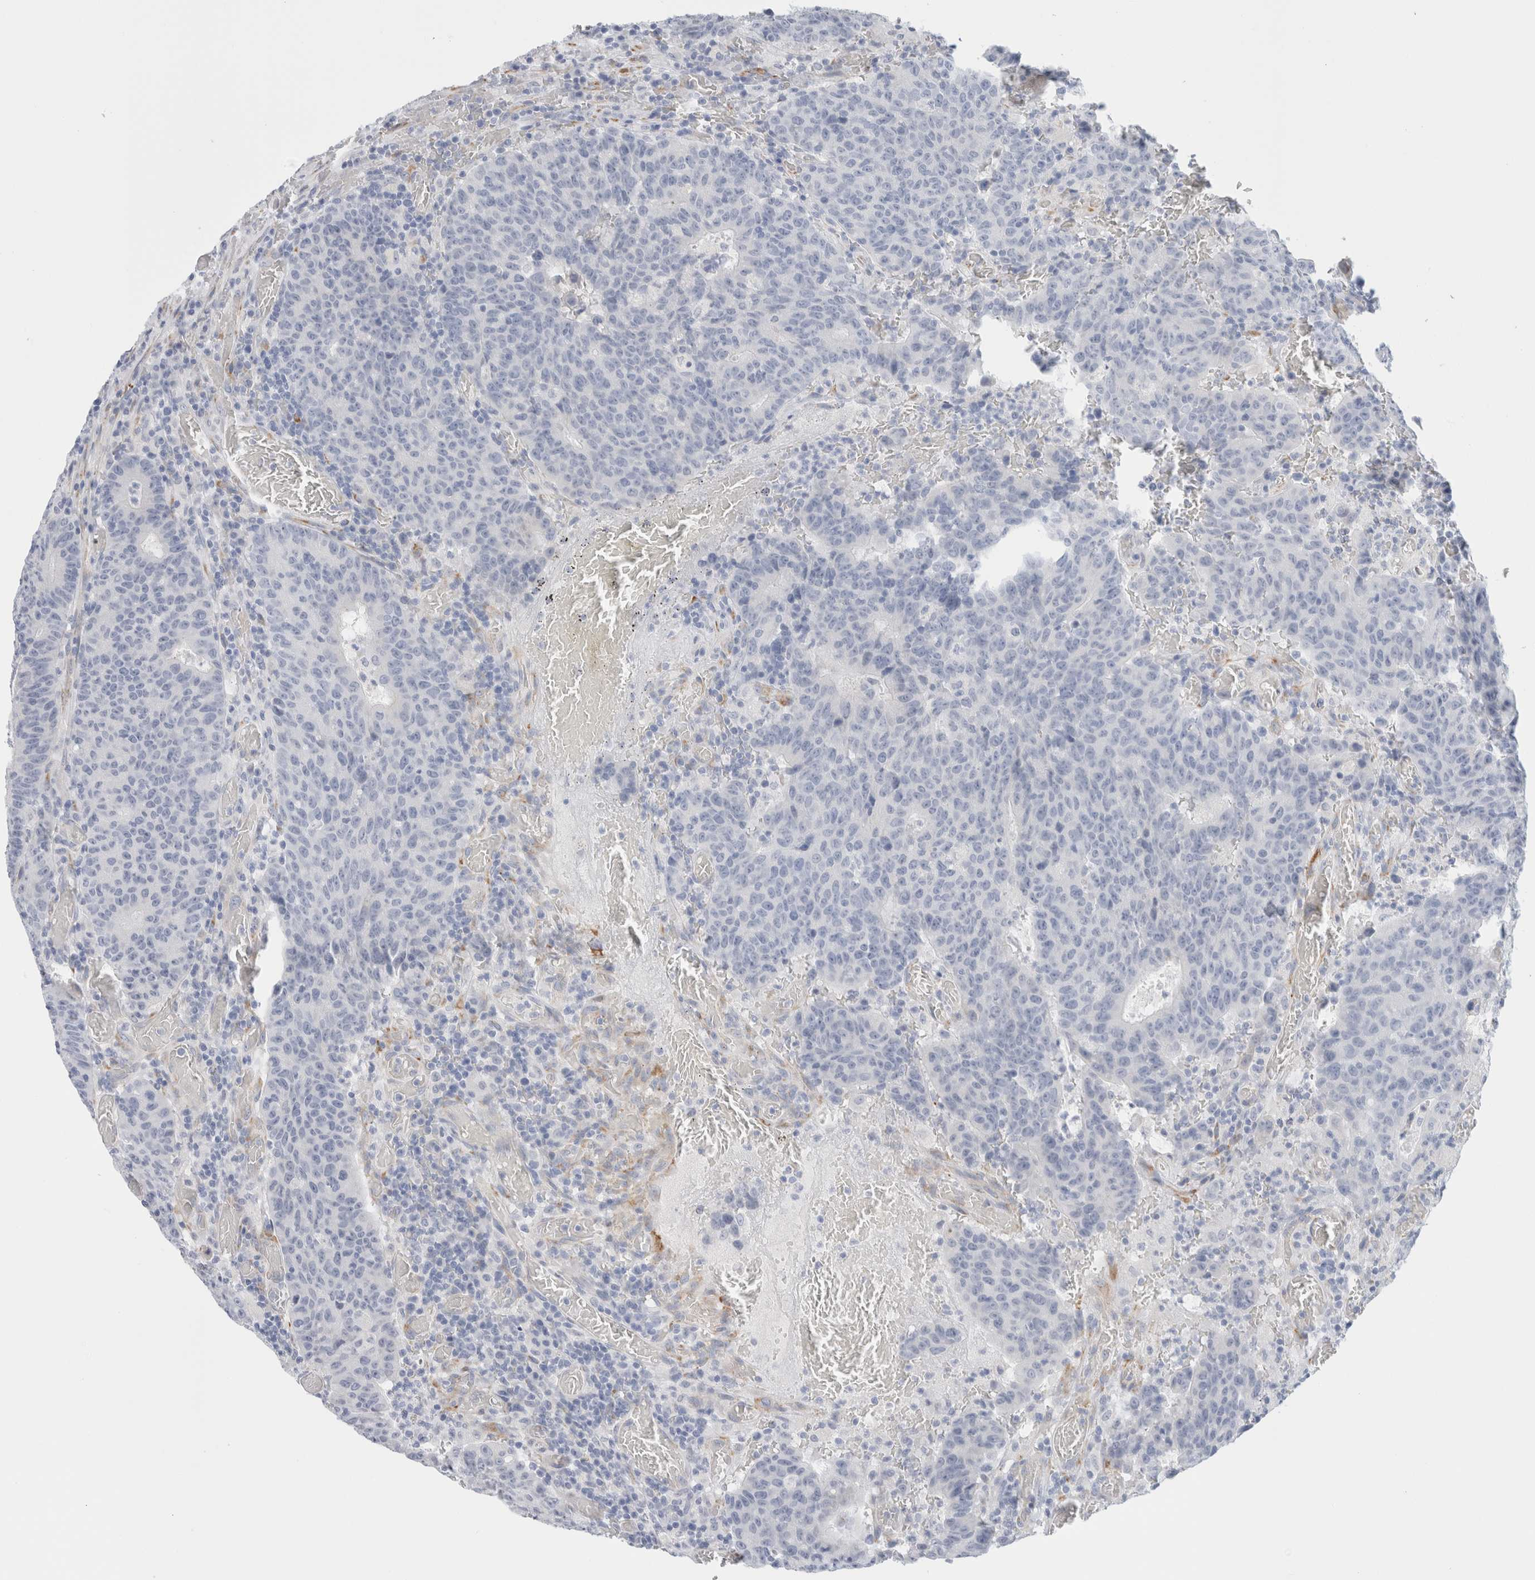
{"staining": {"intensity": "negative", "quantity": "none", "location": "none"}, "tissue": "colorectal cancer", "cell_type": "Tumor cells", "image_type": "cancer", "snomed": [{"axis": "morphology", "description": "Adenocarcinoma, NOS"}, {"axis": "topography", "description": "Colon"}], "caption": "There is no significant positivity in tumor cells of adenocarcinoma (colorectal).", "gene": "RTN4", "patient": {"sex": "female", "age": 75}}